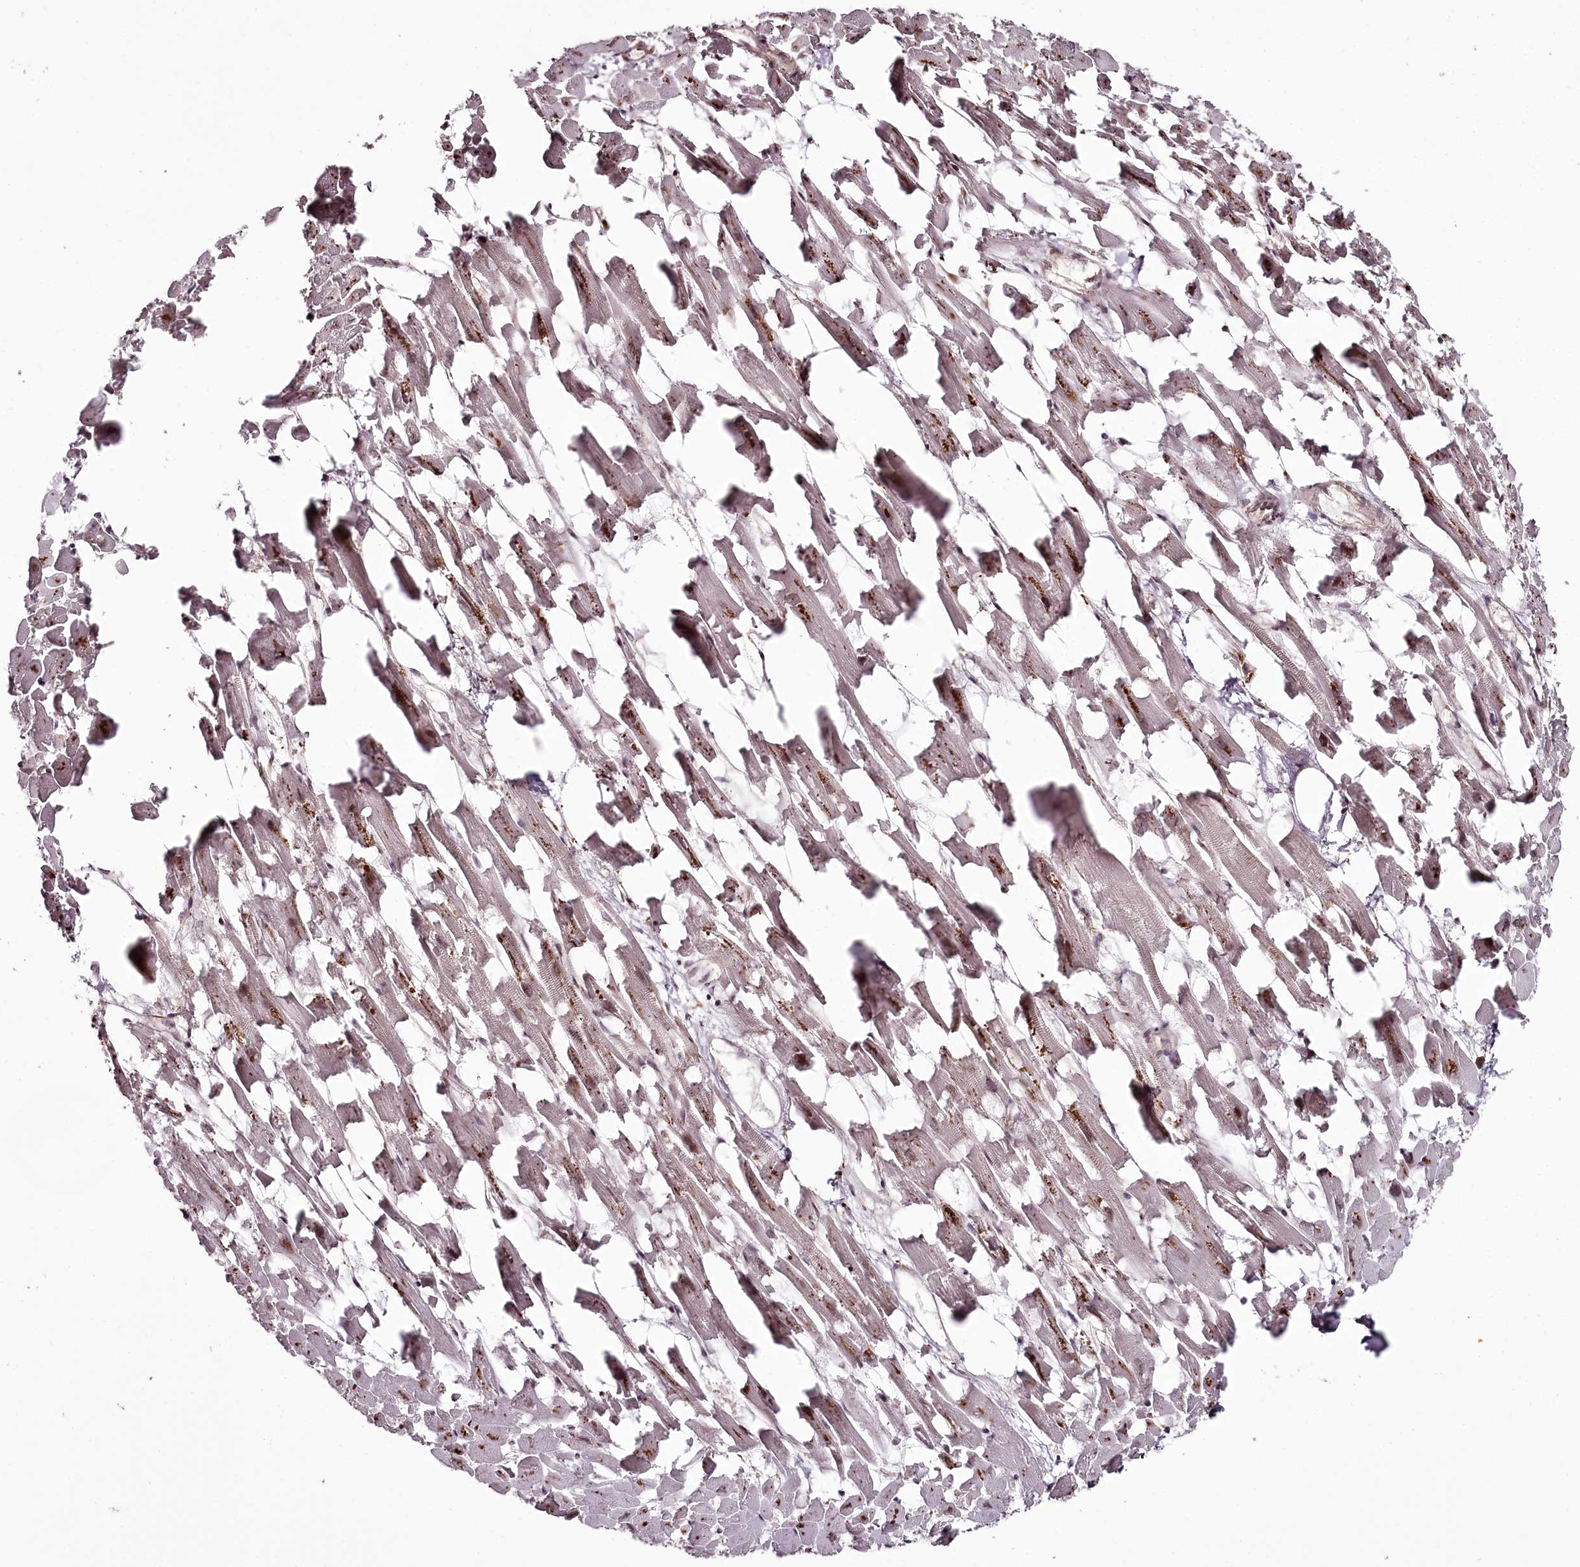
{"staining": {"intensity": "moderate", "quantity": "25%-75%", "location": "nuclear"}, "tissue": "heart muscle", "cell_type": "Cardiomyocytes", "image_type": "normal", "snomed": [{"axis": "morphology", "description": "Normal tissue, NOS"}, {"axis": "topography", "description": "Heart"}], "caption": "Approximately 25%-75% of cardiomyocytes in unremarkable heart muscle demonstrate moderate nuclear protein staining as visualized by brown immunohistochemical staining.", "gene": "THYN1", "patient": {"sex": "female", "age": 64}}